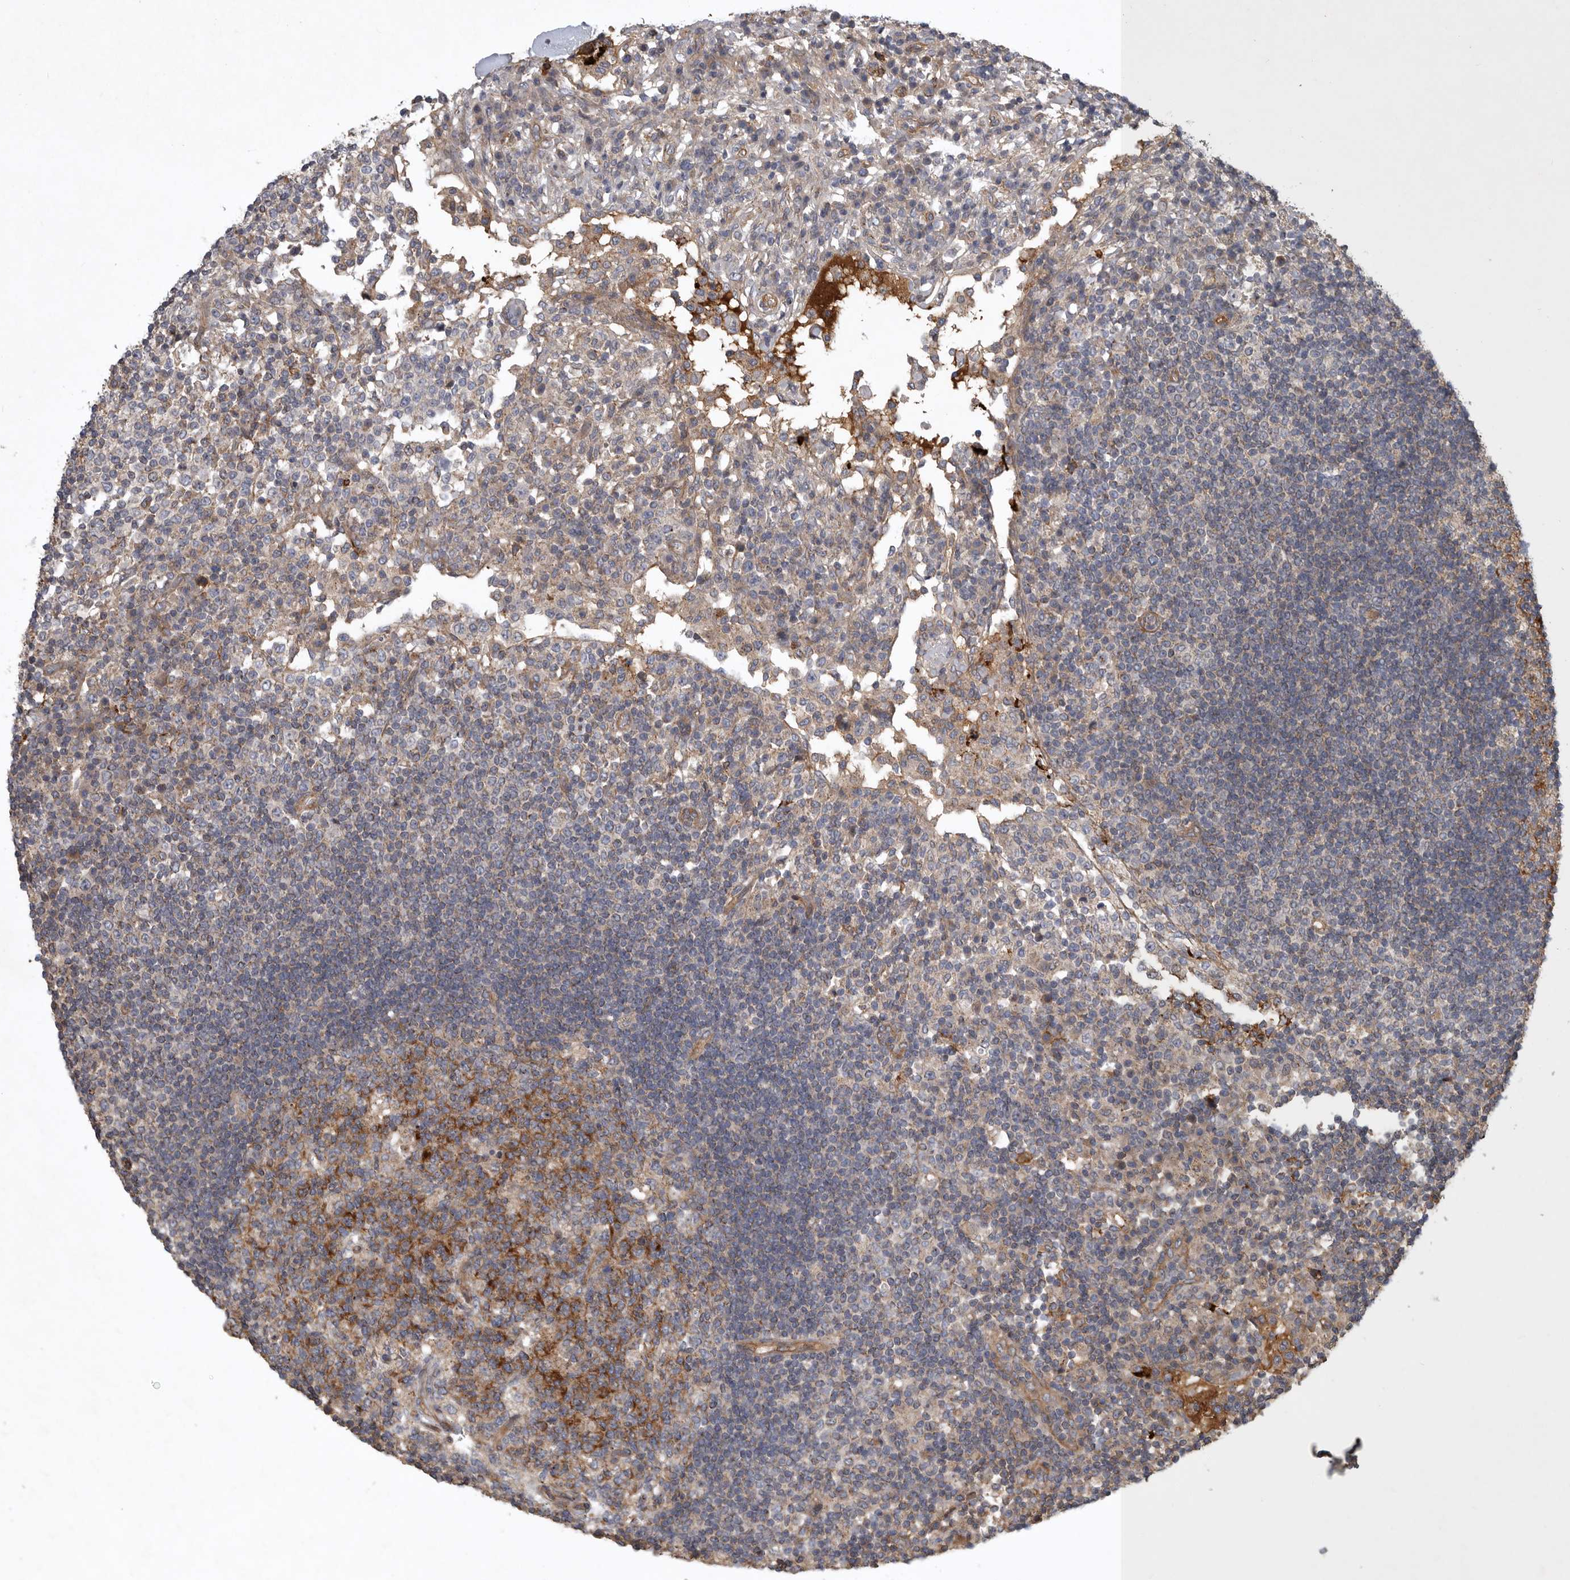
{"staining": {"intensity": "moderate", "quantity": "25%-75%", "location": "cytoplasmic/membranous"}, "tissue": "lymph node", "cell_type": "Germinal center cells", "image_type": "normal", "snomed": [{"axis": "morphology", "description": "Normal tissue, NOS"}, {"axis": "topography", "description": "Lymph node"}], "caption": "Immunohistochemistry photomicrograph of normal human lymph node stained for a protein (brown), which displays medium levels of moderate cytoplasmic/membranous staining in about 25%-75% of germinal center cells.", "gene": "MLPH", "patient": {"sex": "female", "age": 53}}